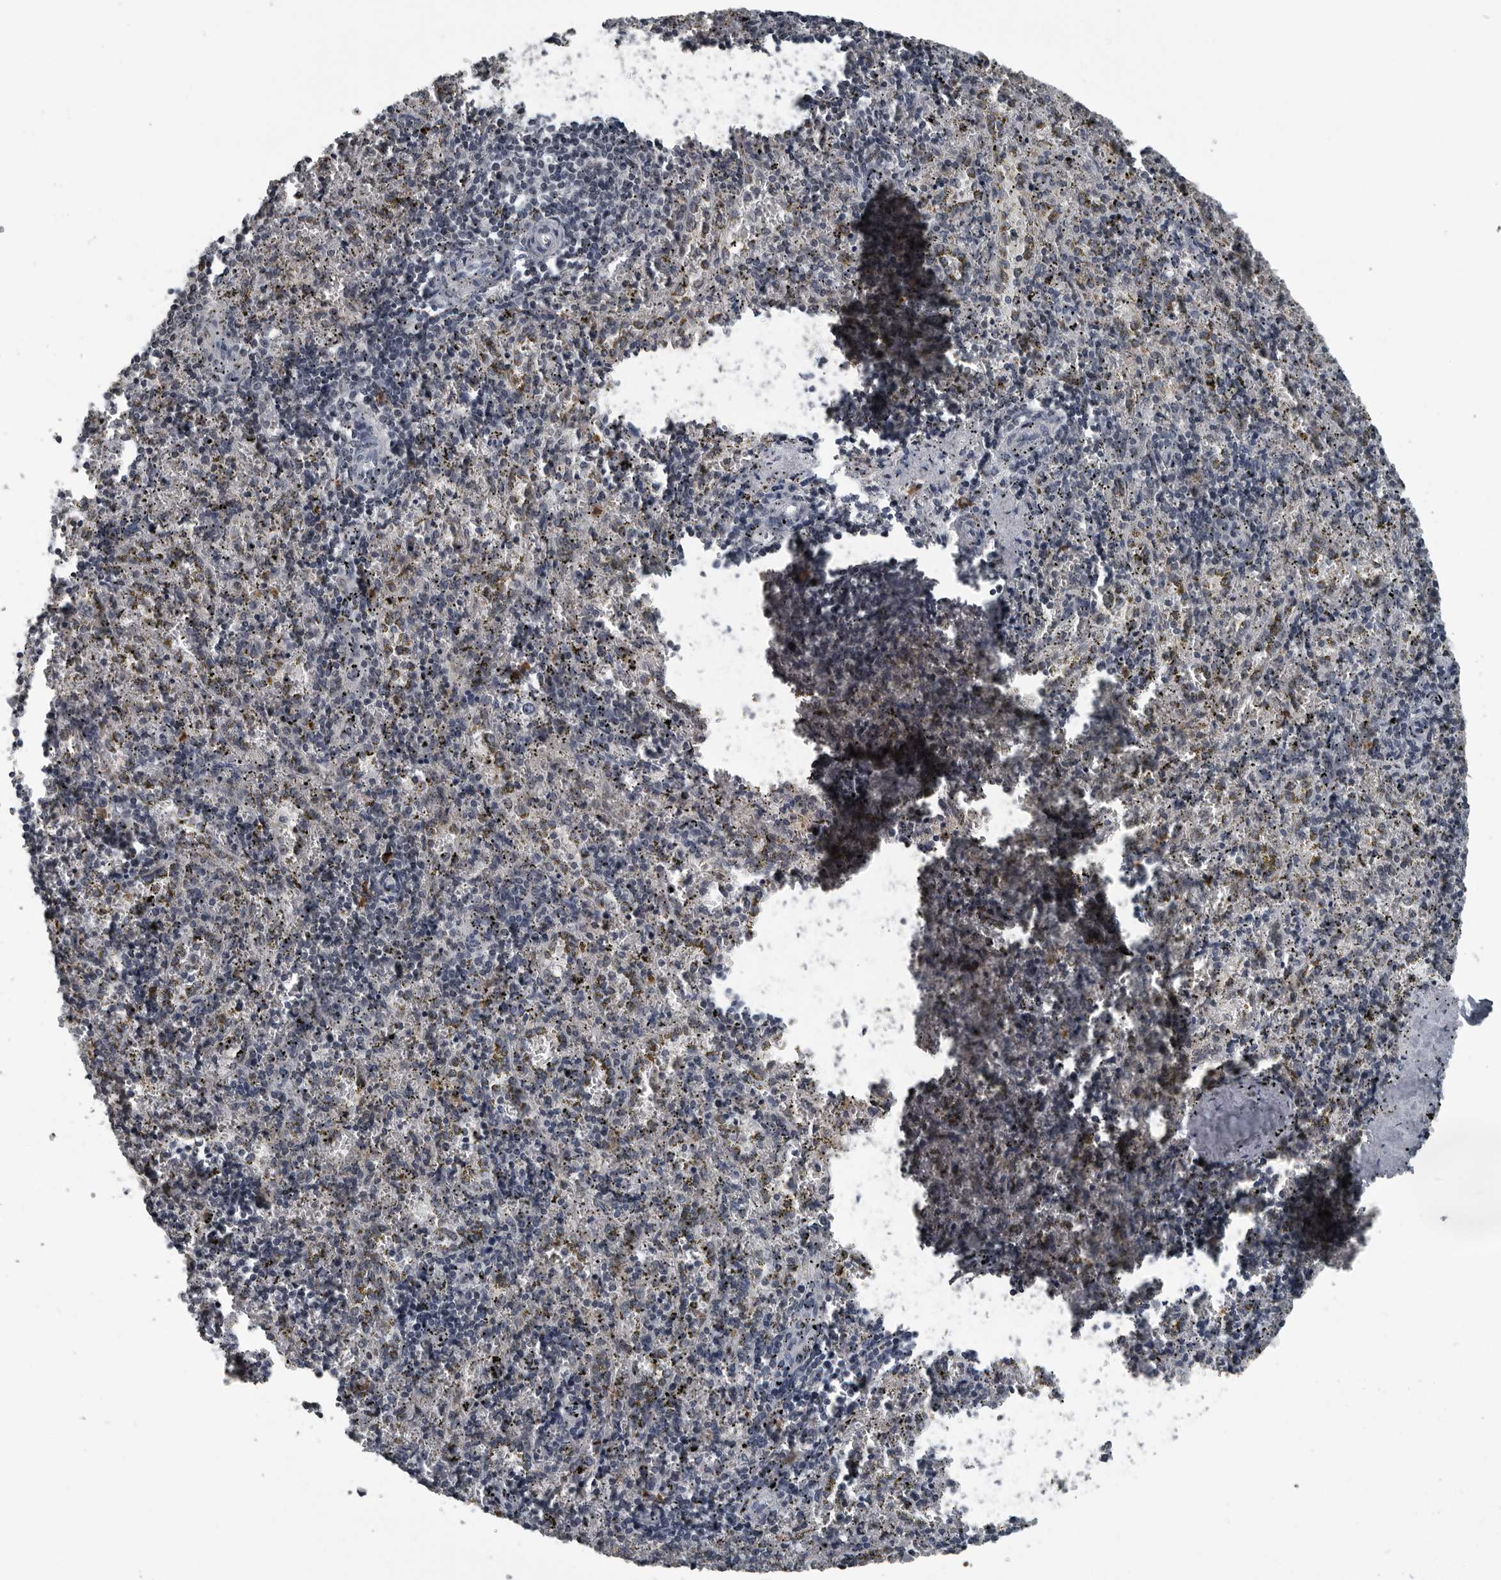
{"staining": {"intensity": "moderate", "quantity": "<25%", "location": "cytoplasmic/membranous"}, "tissue": "spleen", "cell_type": "Cells in red pulp", "image_type": "normal", "snomed": [{"axis": "morphology", "description": "Normal tissue, NOS"}, {"axis": "topography", "description": "Spleen"}], "caption": "Brown immunohistochemical staining in normal spleen demonstrates moderate cytoplasmic/membranous expression in about <25% of cells in red pulp. The protein of interest is shown in brown color, while the nuclei are stained blue.", "gene": "RTCA", "patient": {"sex": "male", "age": 11}}